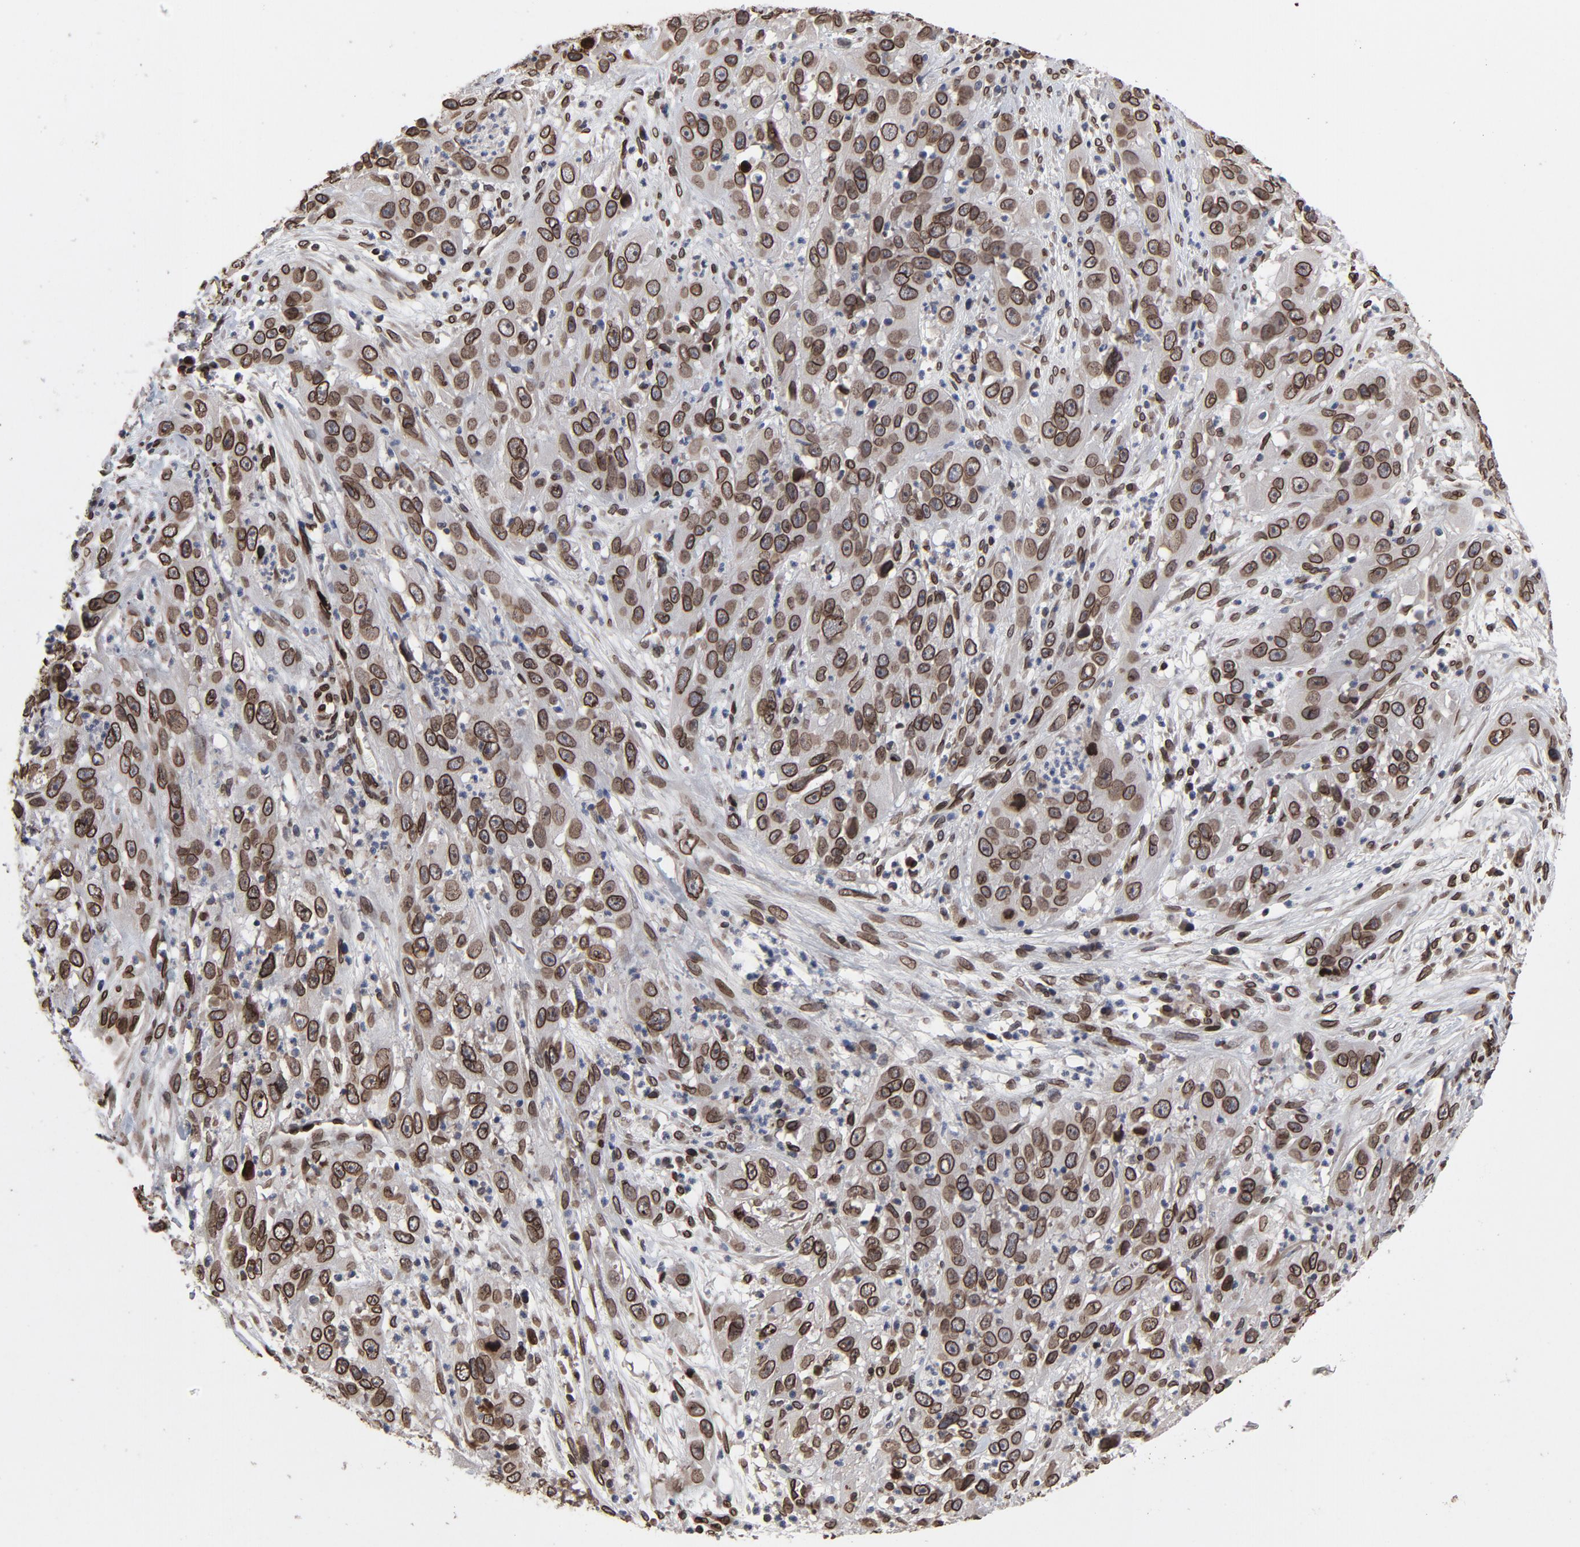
{"staining": {"intensity": "strong", "quantity": ">75%", "location": "cytoplasmic/membranous,nuclear"}, "tissue": "cervical cancer", "cell_type": "Tumor cells", "image_type": "cancer", "snomed": [{"axis": "morphology", "description": "Squamous cell carcinoma, NOS"}, {"axis": "topography", "description": "Cervix"}], "caption": "About >75% of tumor cells in human cervical cancer demonstrate strong cytoplasmic/membranous and nuclear protein staining as visualized by brown immunohistochemical staining.", "gene": "LMNA", "patient": {"sex": "female", "age": 32}}